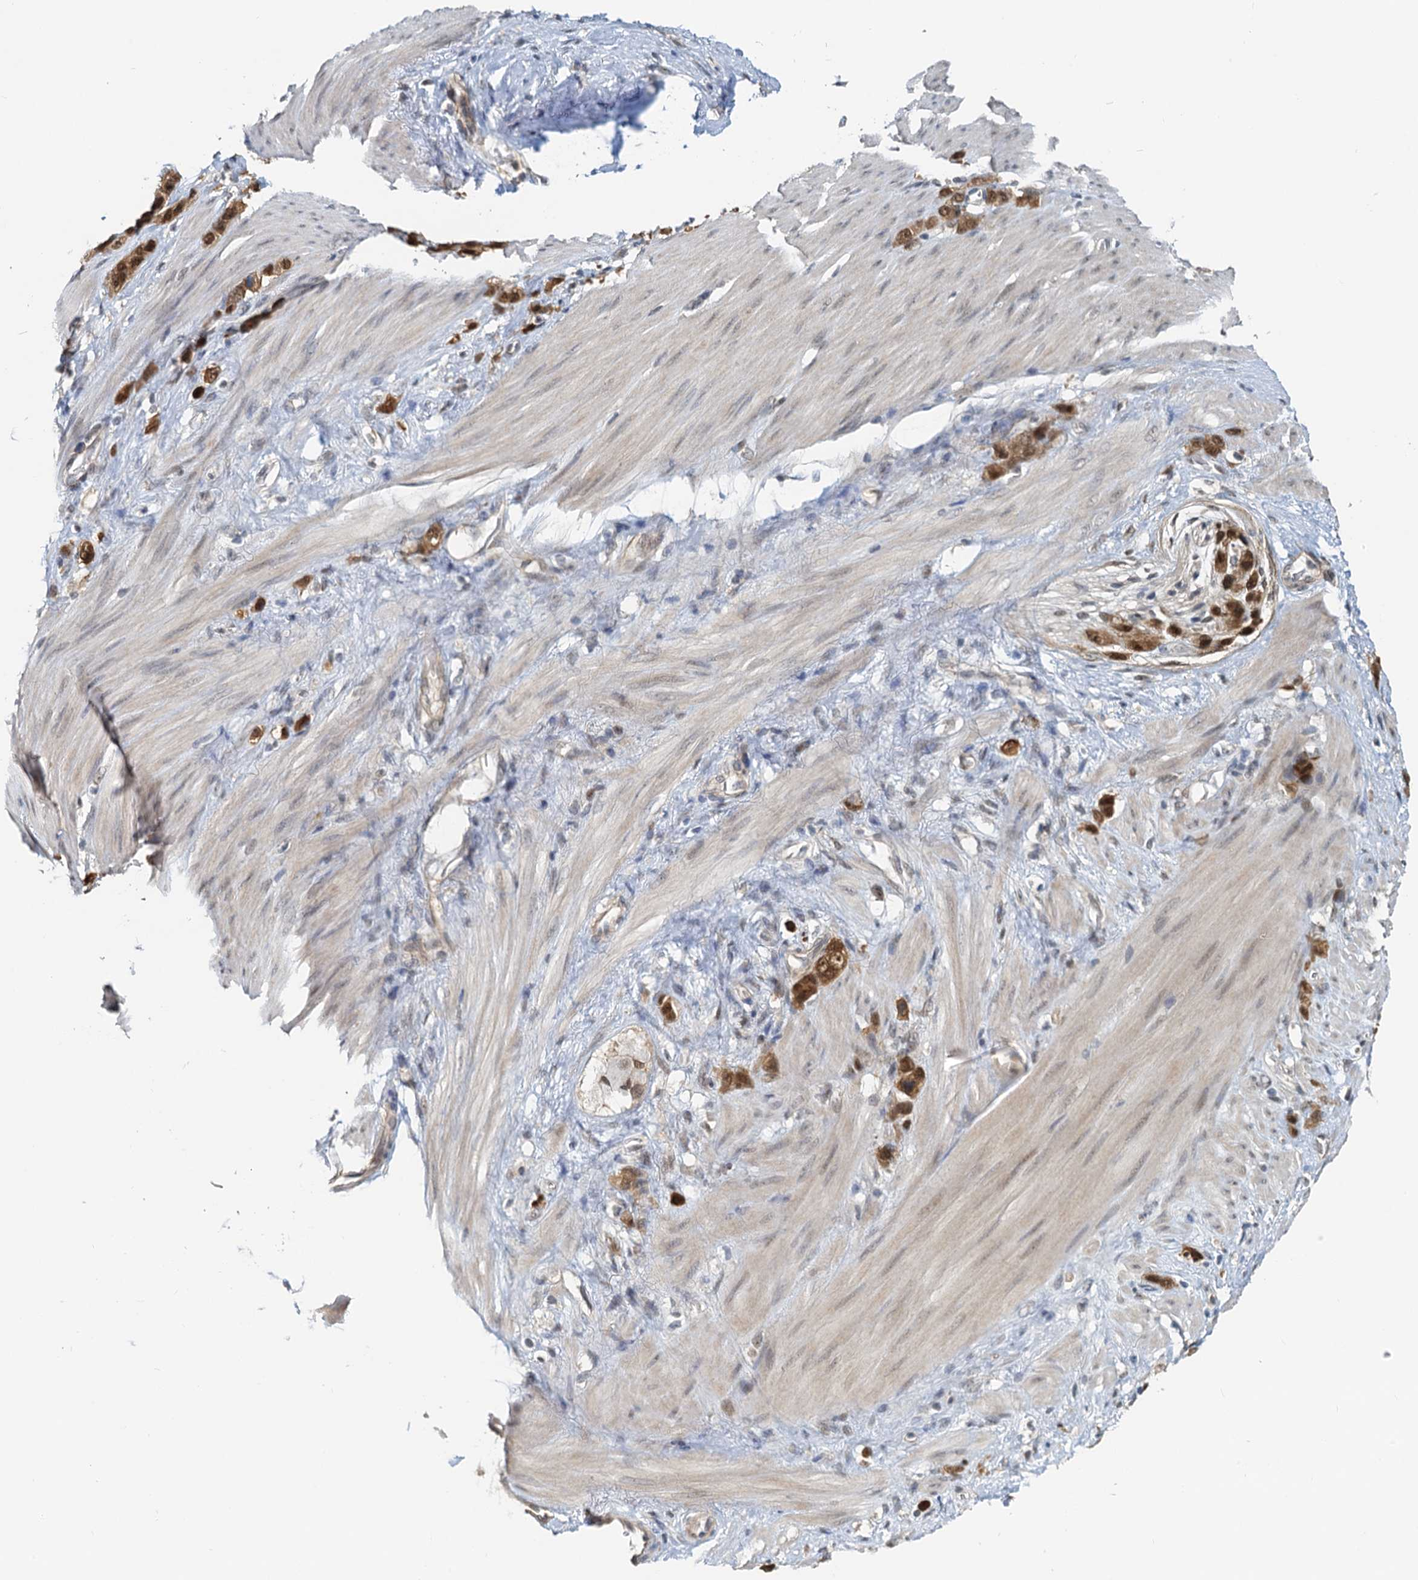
{"staining": {"intensity": "moderate", "quantity": ">75%", "location": "cytoplasmic/membranous,nuclear"}, "tissue": "stomach cancer", "cell_type": "Tumor cells", "image_type": "cancer", "snomed": [{"axis": "morphology", "description": "Adenocarcinoma, NOS"}, {"axis": "morphology", "description": "Adenocarcinoma, High grade"}, {"axis": "topography", "description": "Stomach, upper"}, {"axis": "topography", "description": "Stomach, lower"}], "caption": "Stomach cancer stained for a protein (brown) reveals moderate cytoplasmic/membranous and nuclear positive positivity in approximately >75% of tumor cells.", "gene": "SPINDOC", "patient": {"sex": "female", "age": 65}}